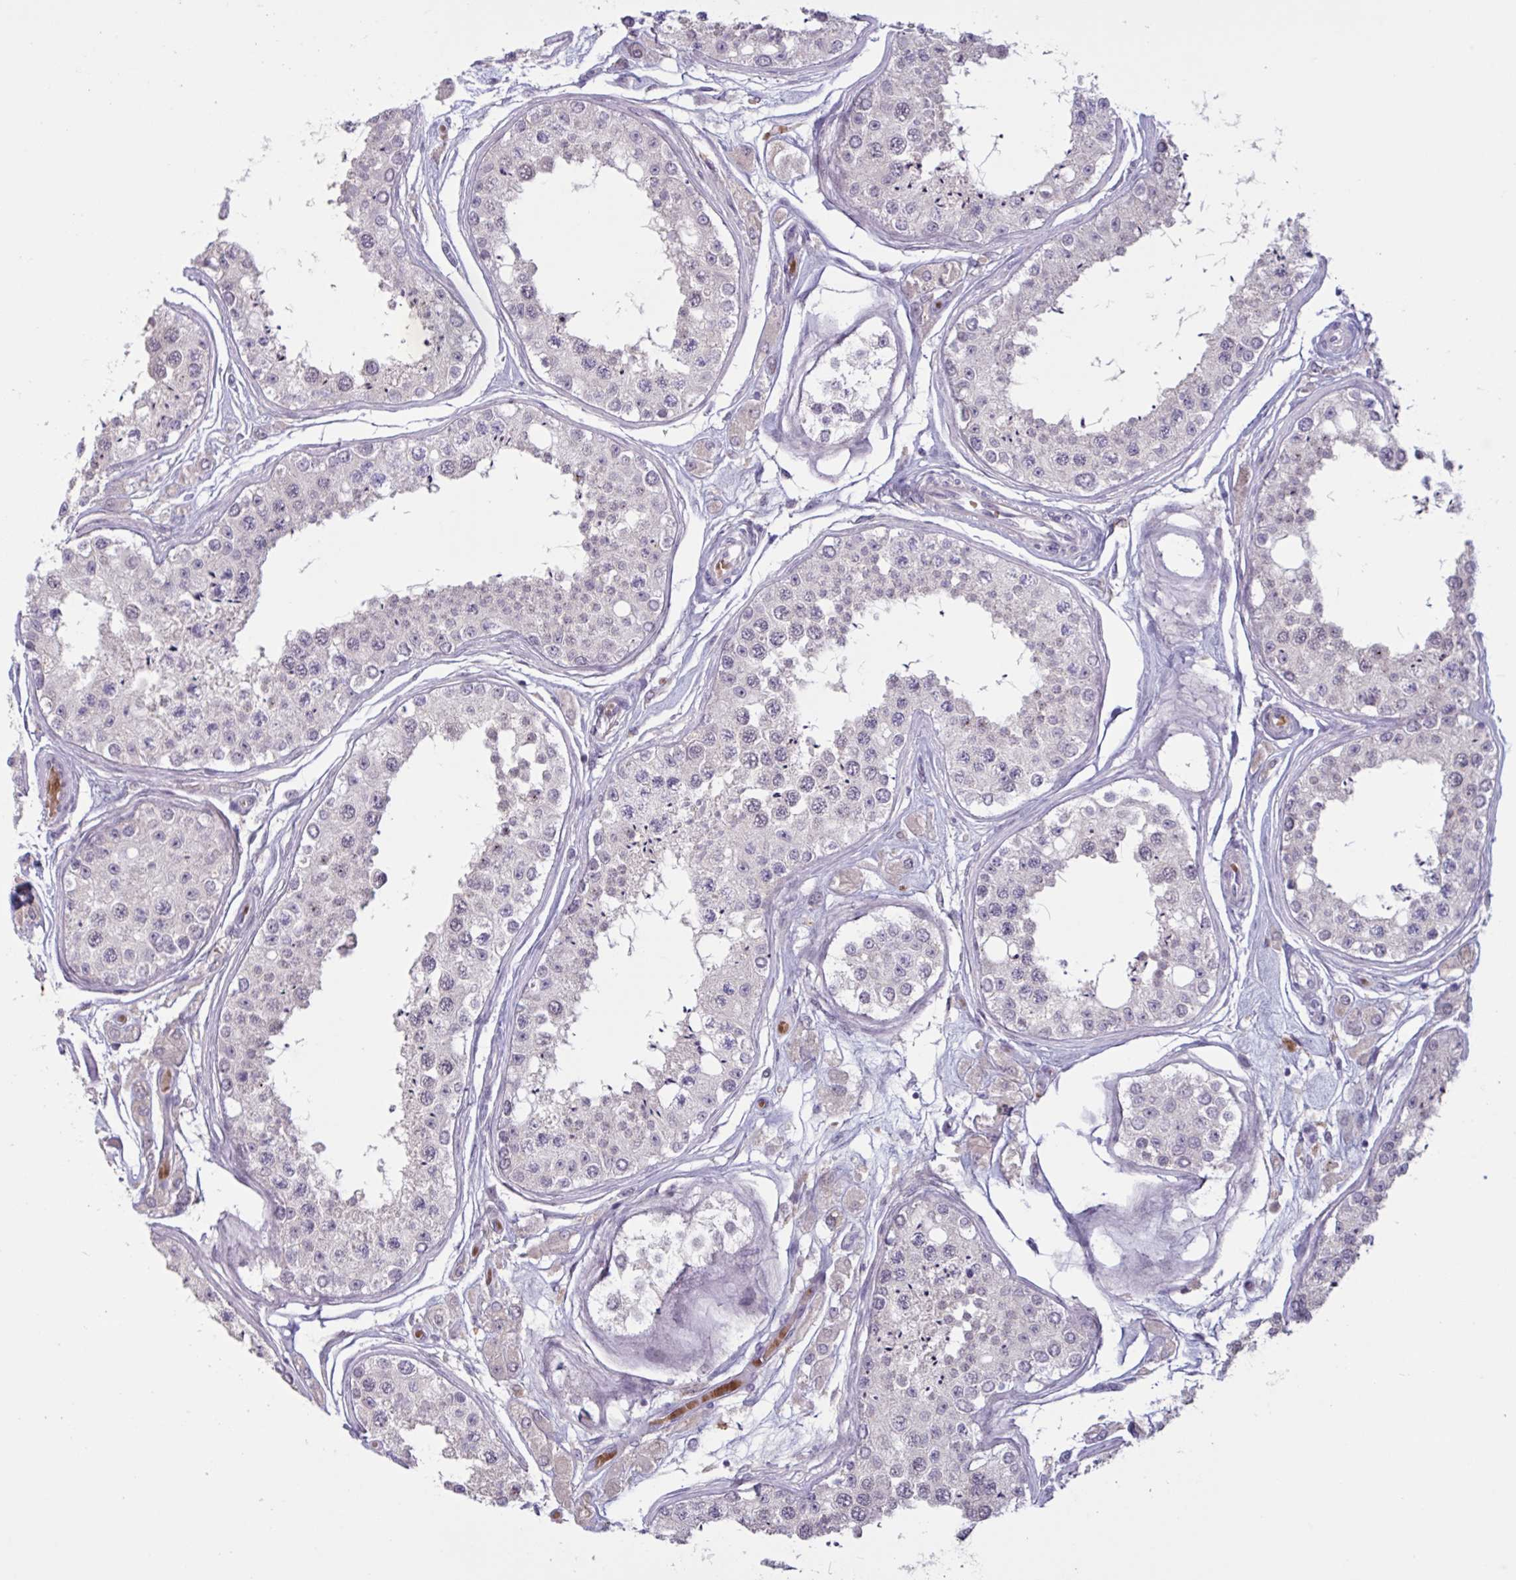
{"staining": {"intensity": "negative", "quantity": "none", "location": "none"}, "tissue": "testis", "cell_type": "Cells in seminiferous ducts", "image_type": "normal", "snomed": [{"axis": "morphology", "description": "Normal tissue, NOS"}, {"axis": "topography", "description": "Testis"}], "caption": "A high-resolution image shows IHC staining of benign testis, which demonstrates no significant staining in cells in seminiferous ducts.", "gene": "ENSG00000281613", "patient": {"sex": "male", "age": 25}}